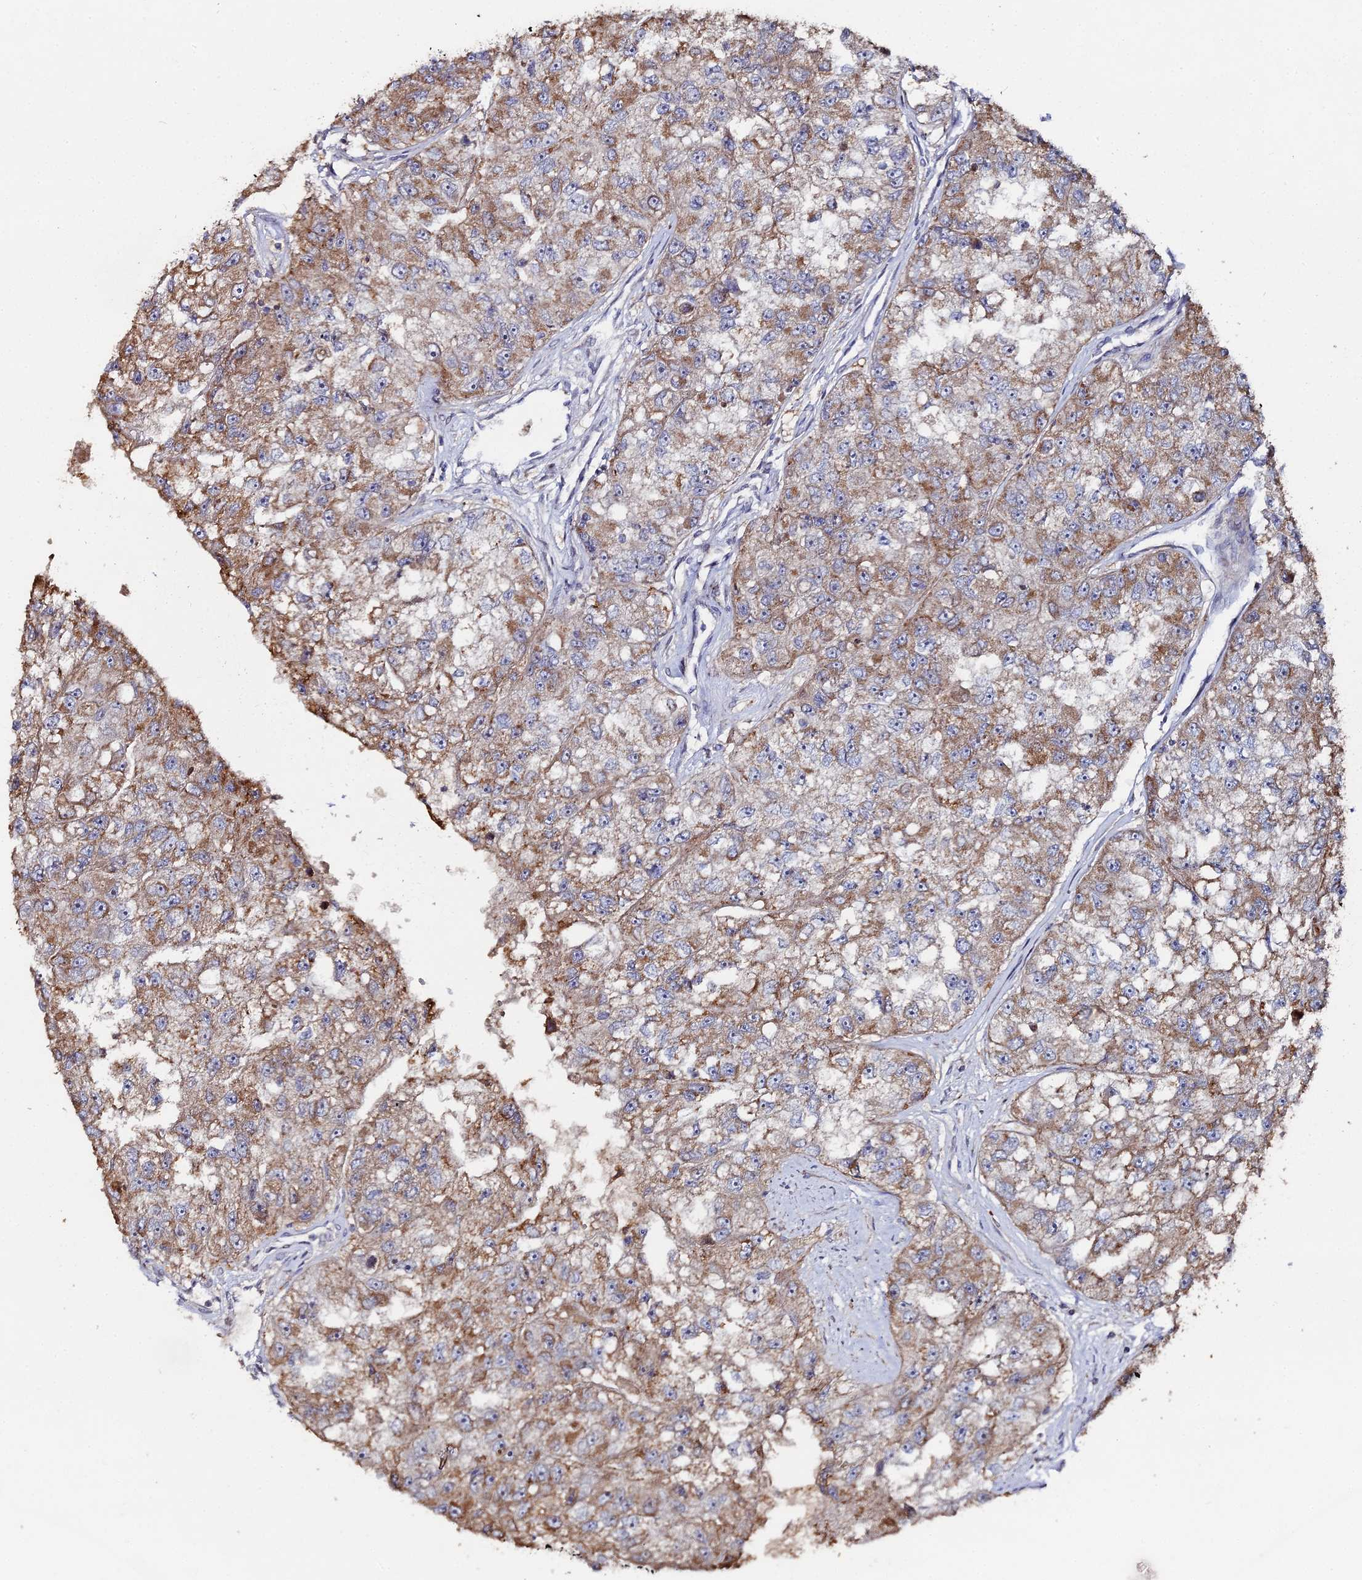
{"staining": {"intensity": "moderate", "quantity": ">75%", "location": "cytoplasmic/membranous"}, "tissue": "renal cancer", "cell_type": "Tumor cells", "image_type": "cancer", "snomed": [{"axis": "morphology", "description": "Adenocarcinoma, NOS"}, {"axis": "topography", "description": "Kidney"}], "caption": "Immunohistochemistry (IHC) of human renal cancer exhibits medium levels of moderate cytoplasmic/membranous expression in approximately >75% of tumor cells.", "gene": "SGMS1", "patient": {"sex": "male", "age": 63}}